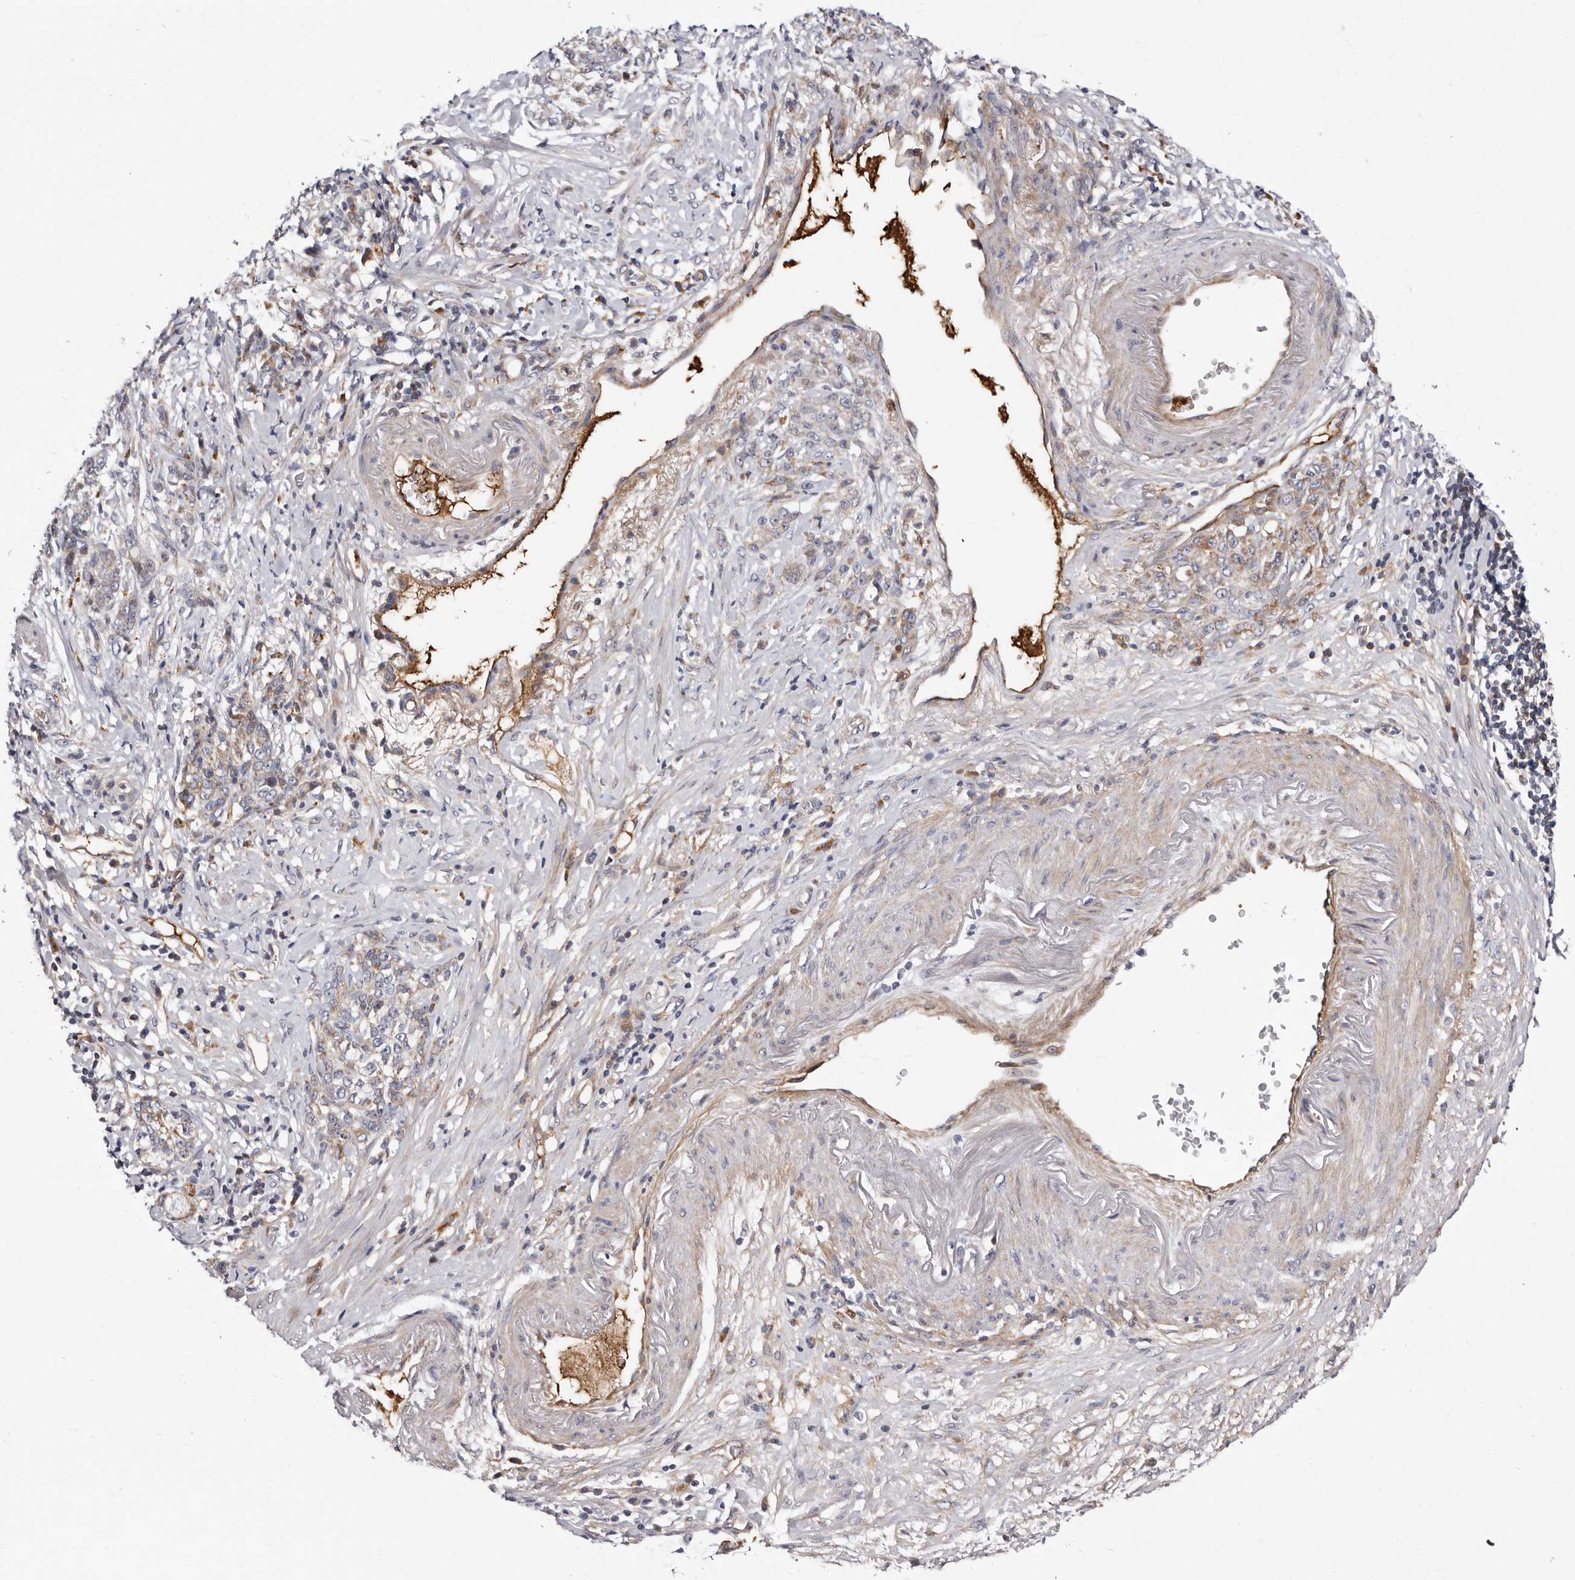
{"staining": {"intensity": "moderate", "quantity": "<25%", "location": "cytoplasmic/membranous"}, "tissue": "stomach cancer", "cell_type": "Tumor cells", "image_type": "cancer", "snomed": [{"axis": "morphology", "description": "Adenocarcinoma, NOS"}, {"axis": "topography", "description": "Stomach, lower"}], "caption": "Protein positivity by IHC reveals moderate cytoplasmic/membranous expression in approximately <25% of tumor cells in stomach cancer (adenocarcinoma). The staining was performed using DAB, with brown indicating positive protein expression. Nuclei are stained blue with hematoxylin.", "gene": "NUBPL", "patient": {"sex": "male", "age": 88}}